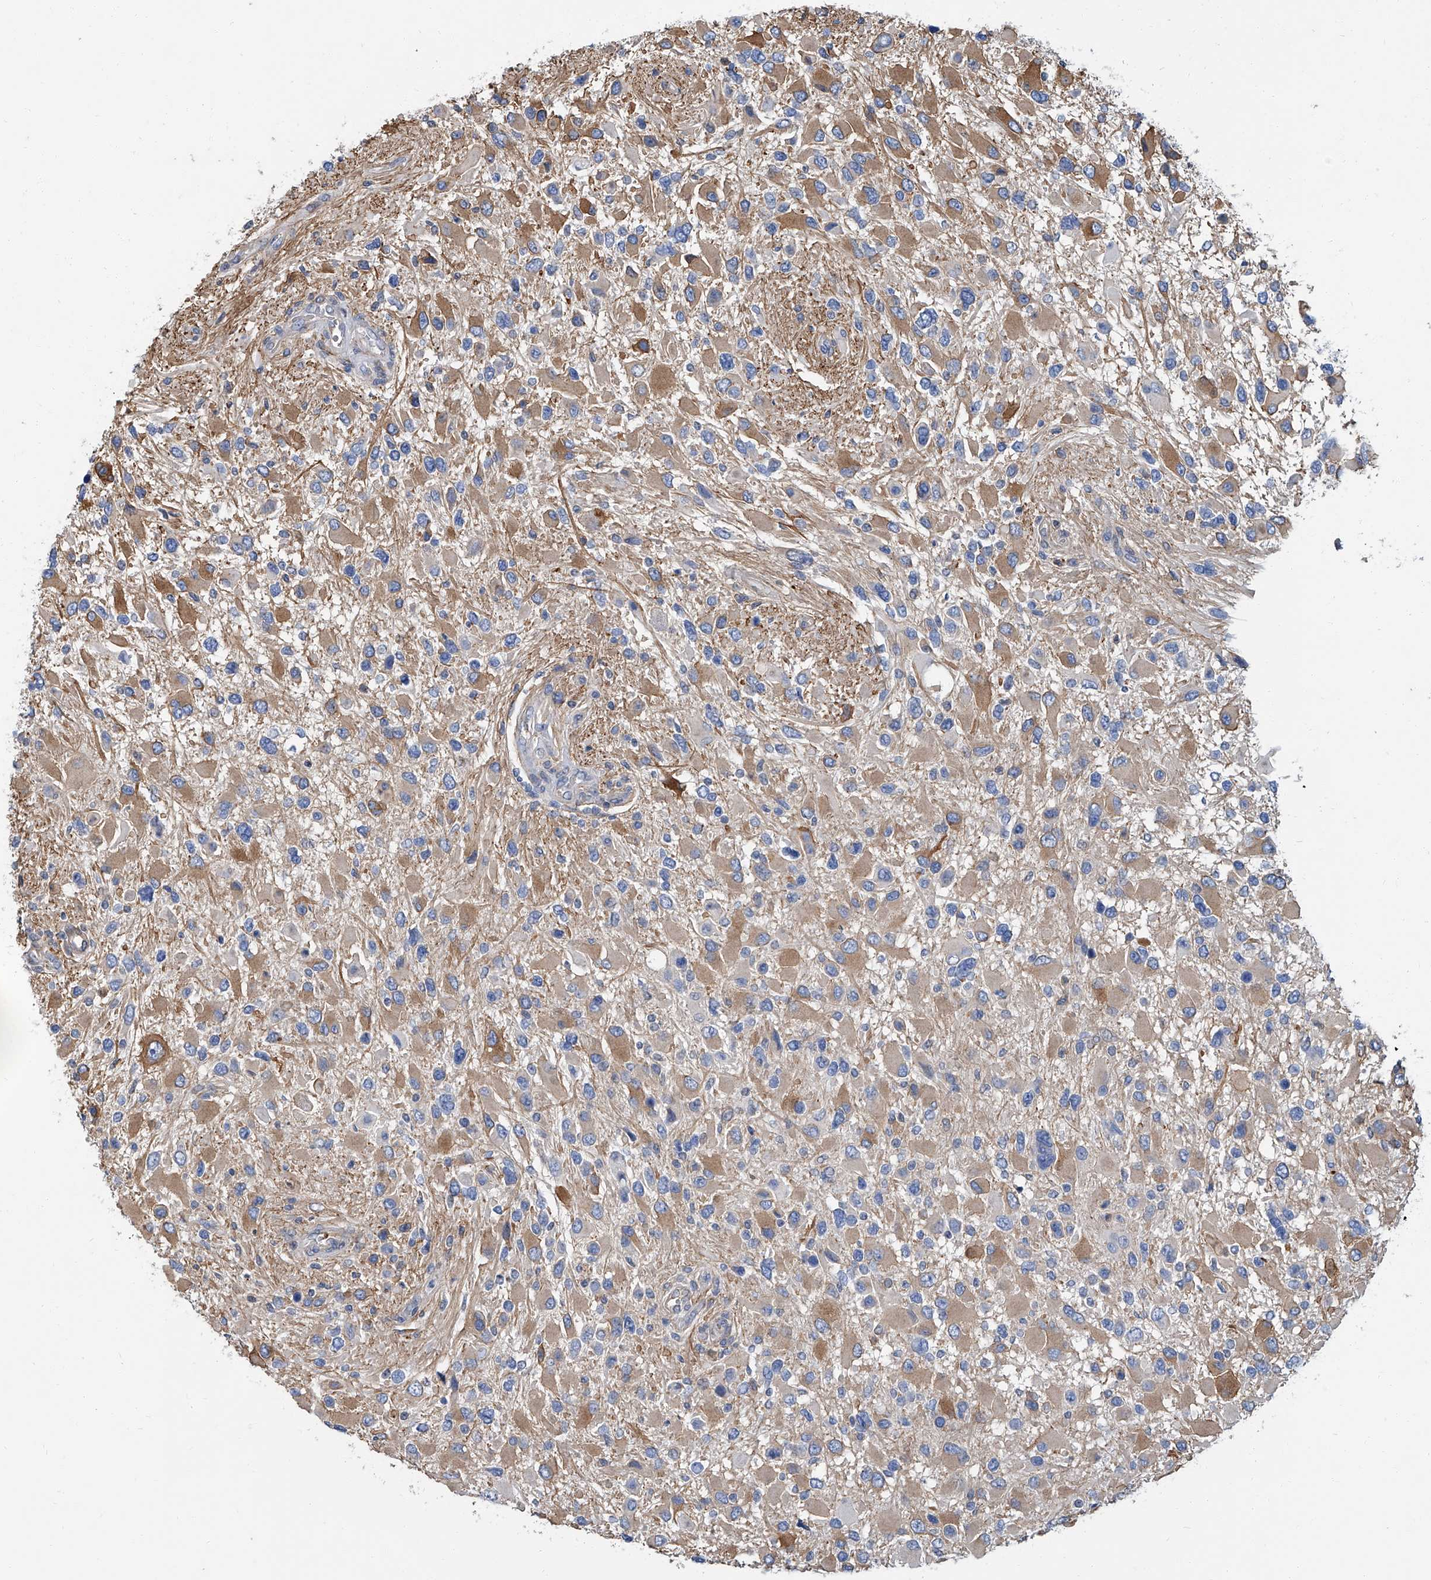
{"staining": {"intensity": "moderate", "quantity": "25%-75%", "location": "cytoplasmic/membranous"}, "tissue": "glioma", "cell_type": "Tumor cells", "image_type": "cancer", "snomed": [{"axis": "morphology", "description": "Glioma, malignant, High grade"}, {"axis": "topography", "description": "Brain"}], "caption": "Human glioma stained with a brown dye reveals moderate cytoplasmic/membranous positive staining in approximately 25%-75% of tumor cells.", "gene": "PSMB10", "patient": {"sex": "male", "age": 53}}